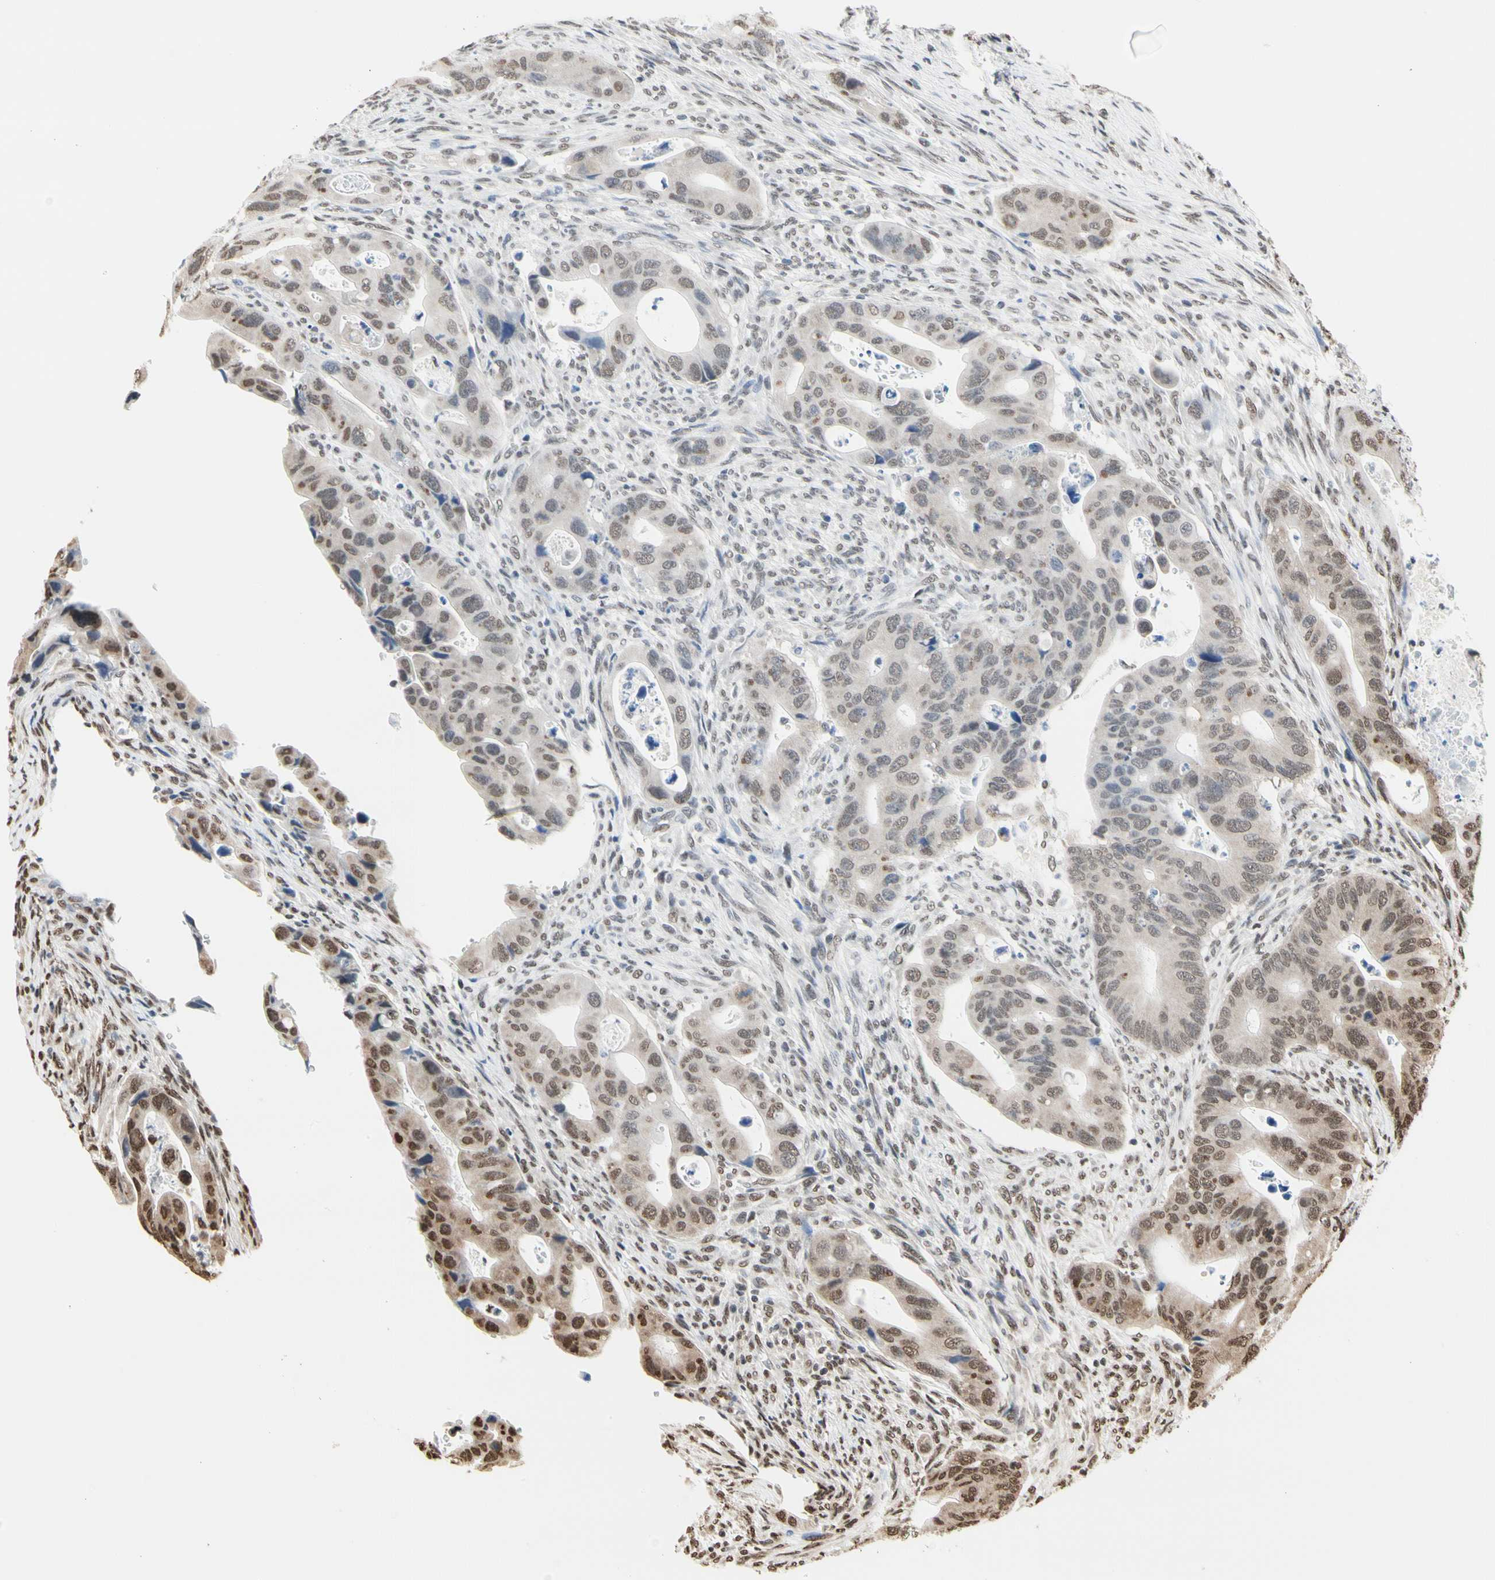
{"staining": {"intensity": "moderate", "quantity": "<25%", "location": "nuclear"}, "tissue": "colorectal cancer", "cell_type": "Tumor cells", "image_type": "cancer", "snomed": [{"axis": "morphology", "description": "Adenocarcinoma, NOS"}, {"axis": "topography", "description": "Rectum"}], "caption": "Brown immunohistochemical staining in human colorectal cancer (adenocarcinoma) reveals moderate nuclear expression in about <25% of tumor cells. (DAB (3,3'-diaminobenzidine) IHC with brightfield microscopy, high magnification).", "gene": "HNRNPK", "patient": {"sex": "female", "age": 57}}